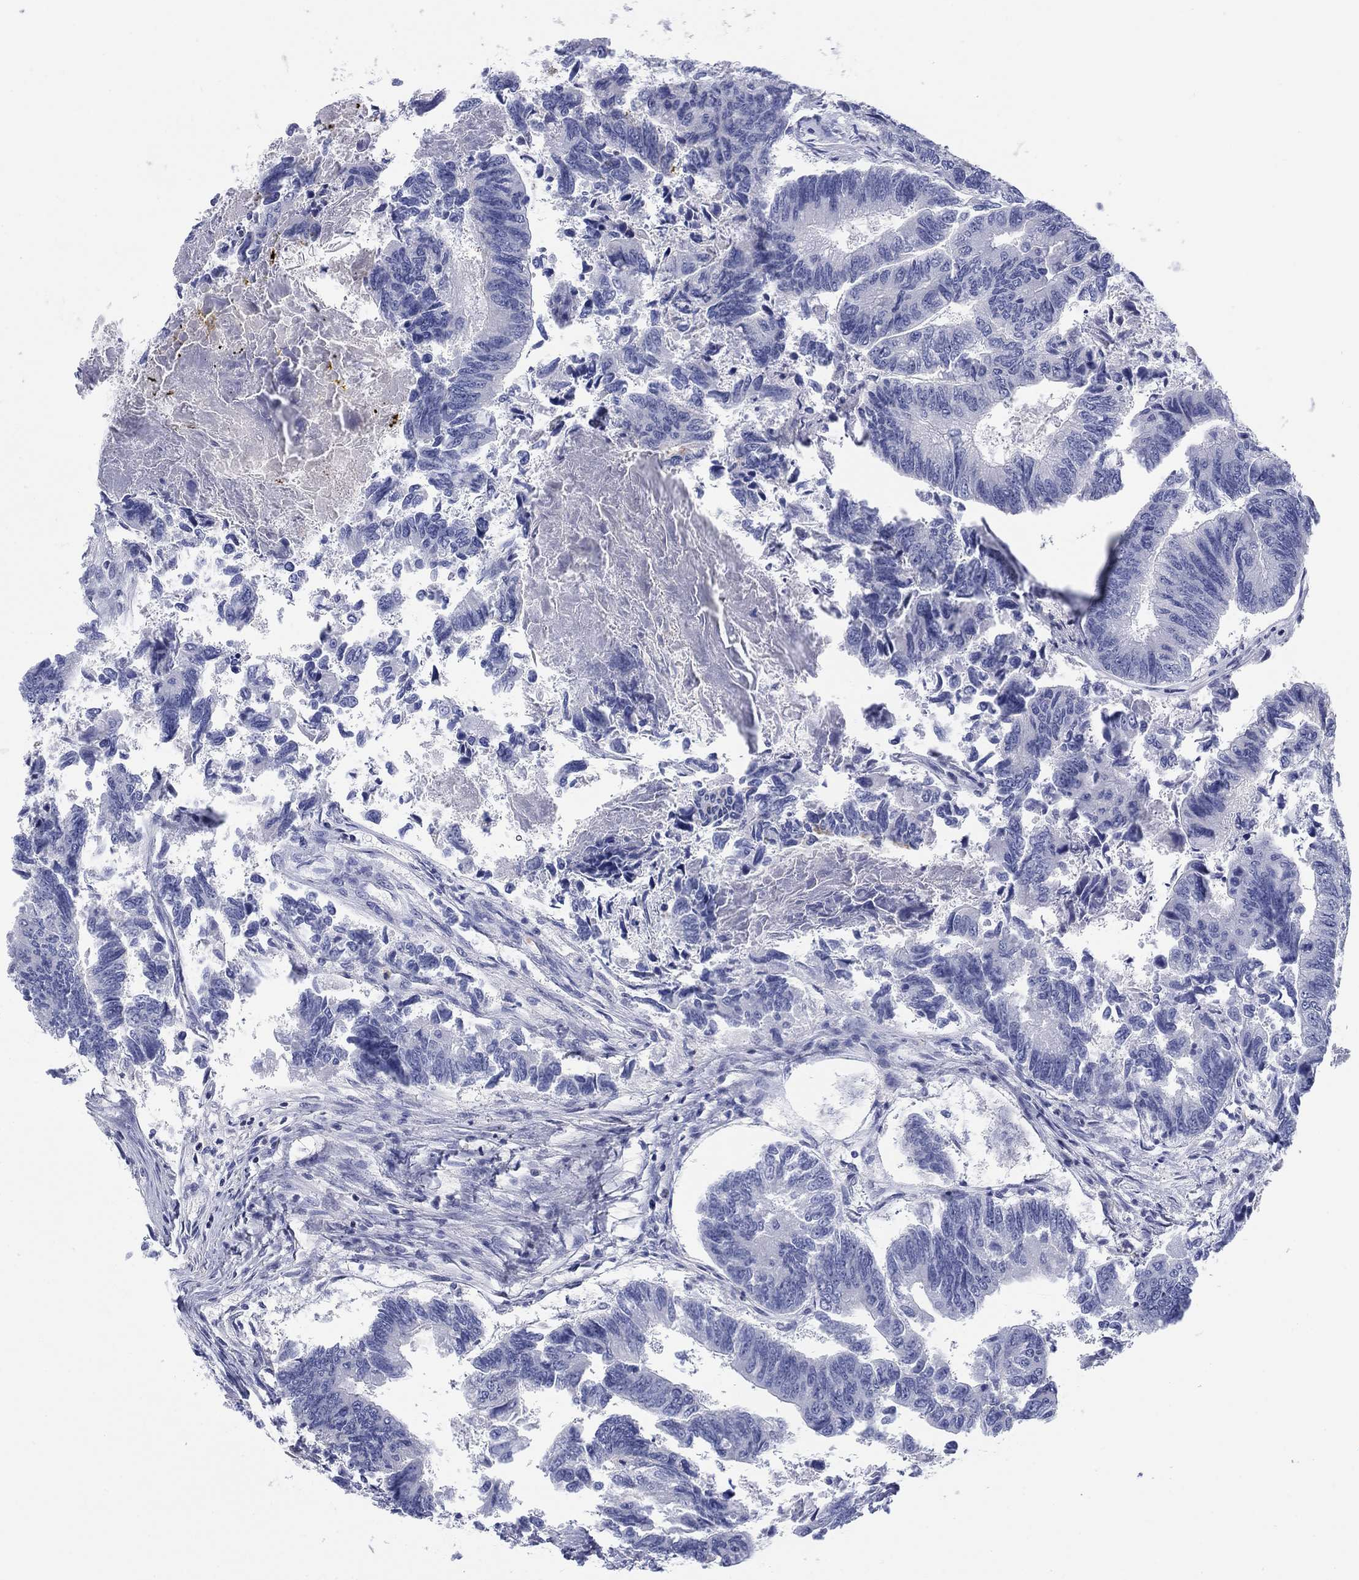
{"staining": {"intensity": "negative", "quantity": "none", "location": "none"}, "tissue": "colorectal cancer", "cell_type": "Tumor cells", "image_type": "cancer", "snomed": [{"axis": "morphology", "description": "Adenocarcinoma, NOS"}, {"axis": "topography", "description": "Colon"}], "caption": "Tumor cells show no significant staining in colorectal cancer.", "gene": "FER1L6", "patient": {"sex": "female", "age": 65}}